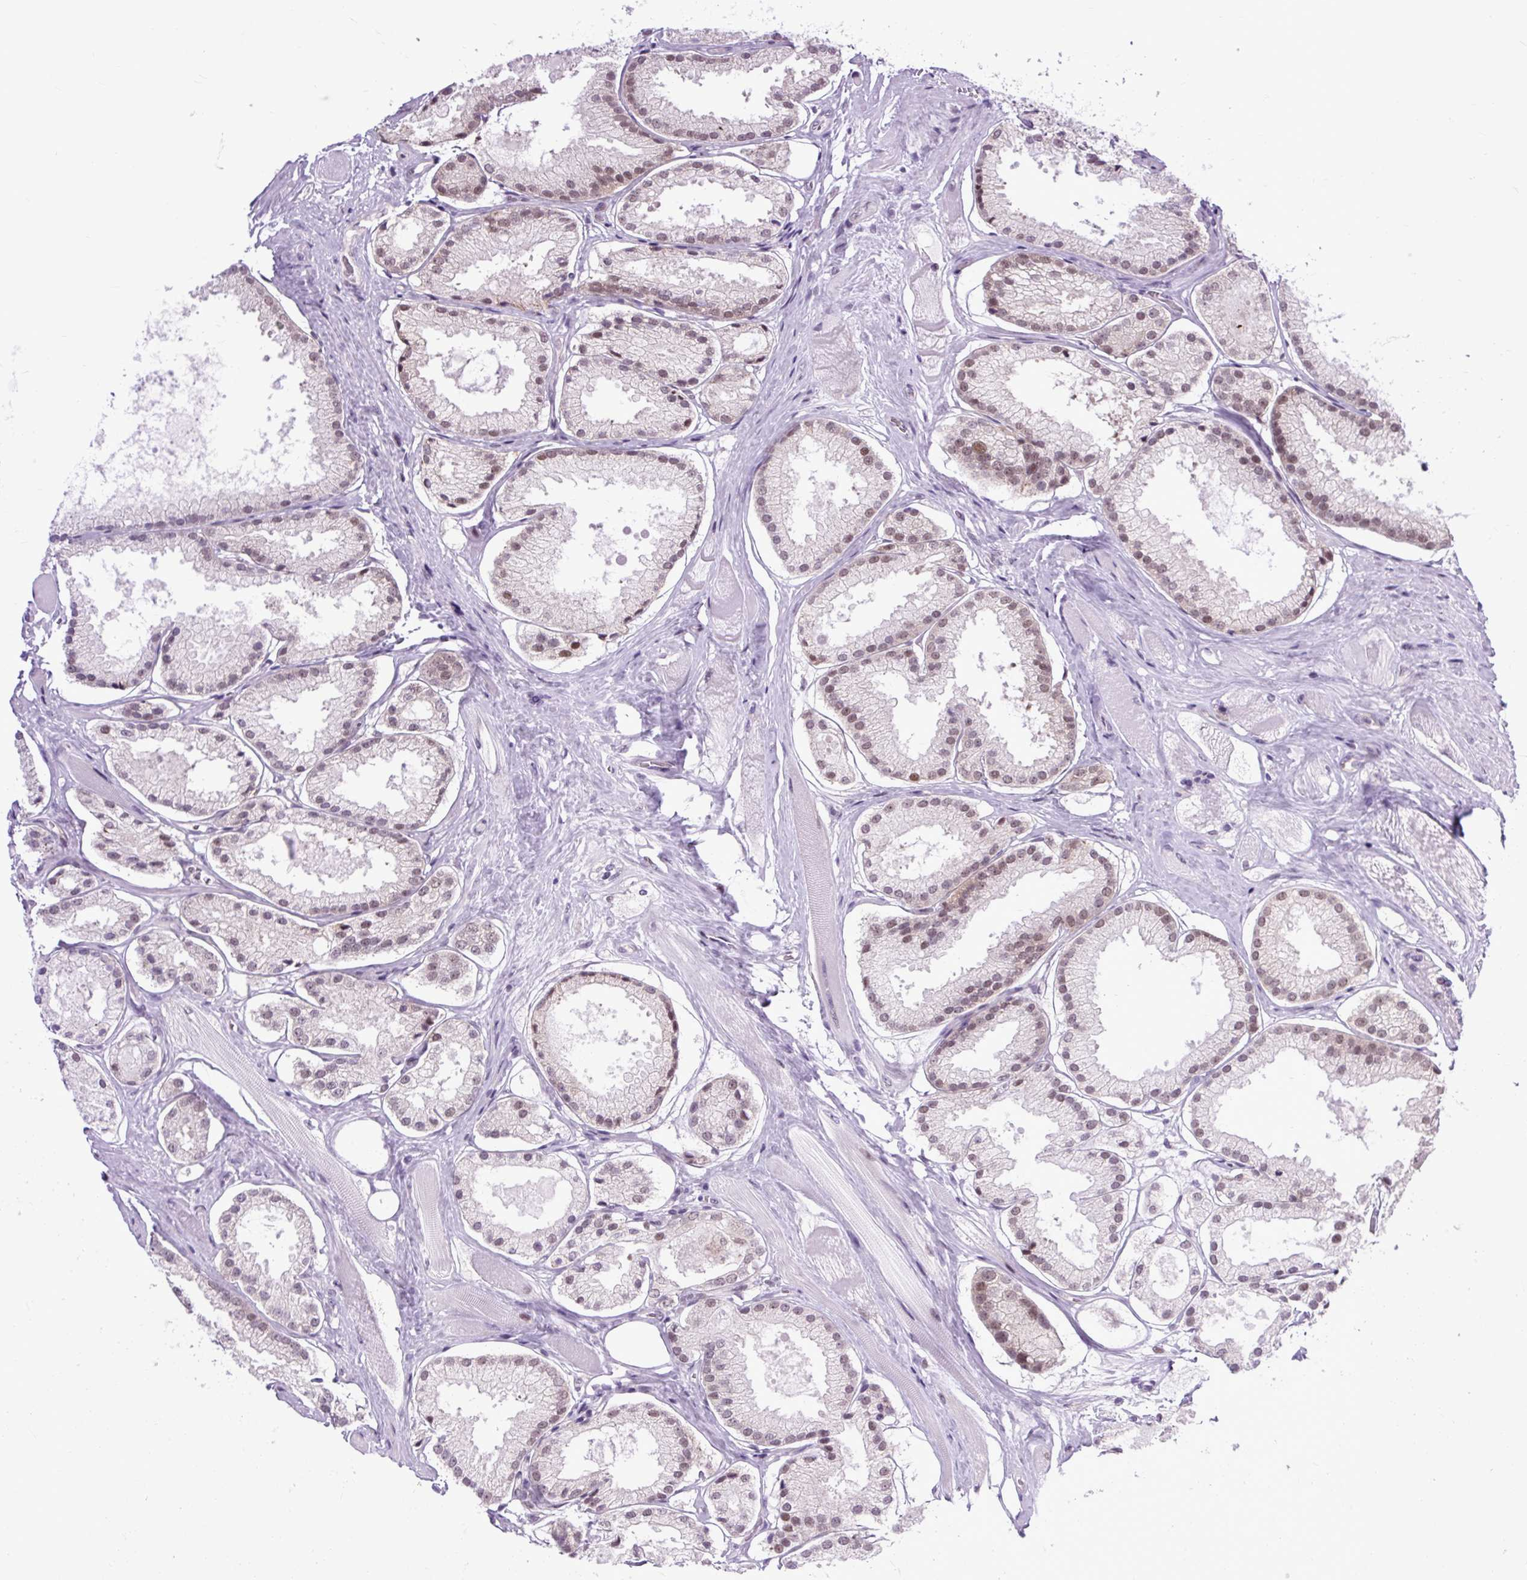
{"staining": {"intensity": "weak", "quantity": "25%-75%", "location": "nuclear"}, "tissue": "prostate cancer", "cell_type": "Tumor cells", "image_type": "cancer", "snomed": [{"axis": "morphology", "description": "Adenocarcinoma, High grade"}, {"axis": "topography", "description": "Prostate"}], "caption": "This histopathology image exhibits prostate cancer stained with immunohistochemistry (IHC) to label a protein in brown. The nuclear of tumor cells show weak positivity for the protein. Nuclei are counter-stained blue.", "gene": "CLK2", "patient": {"sex": "male", "age": 68}}